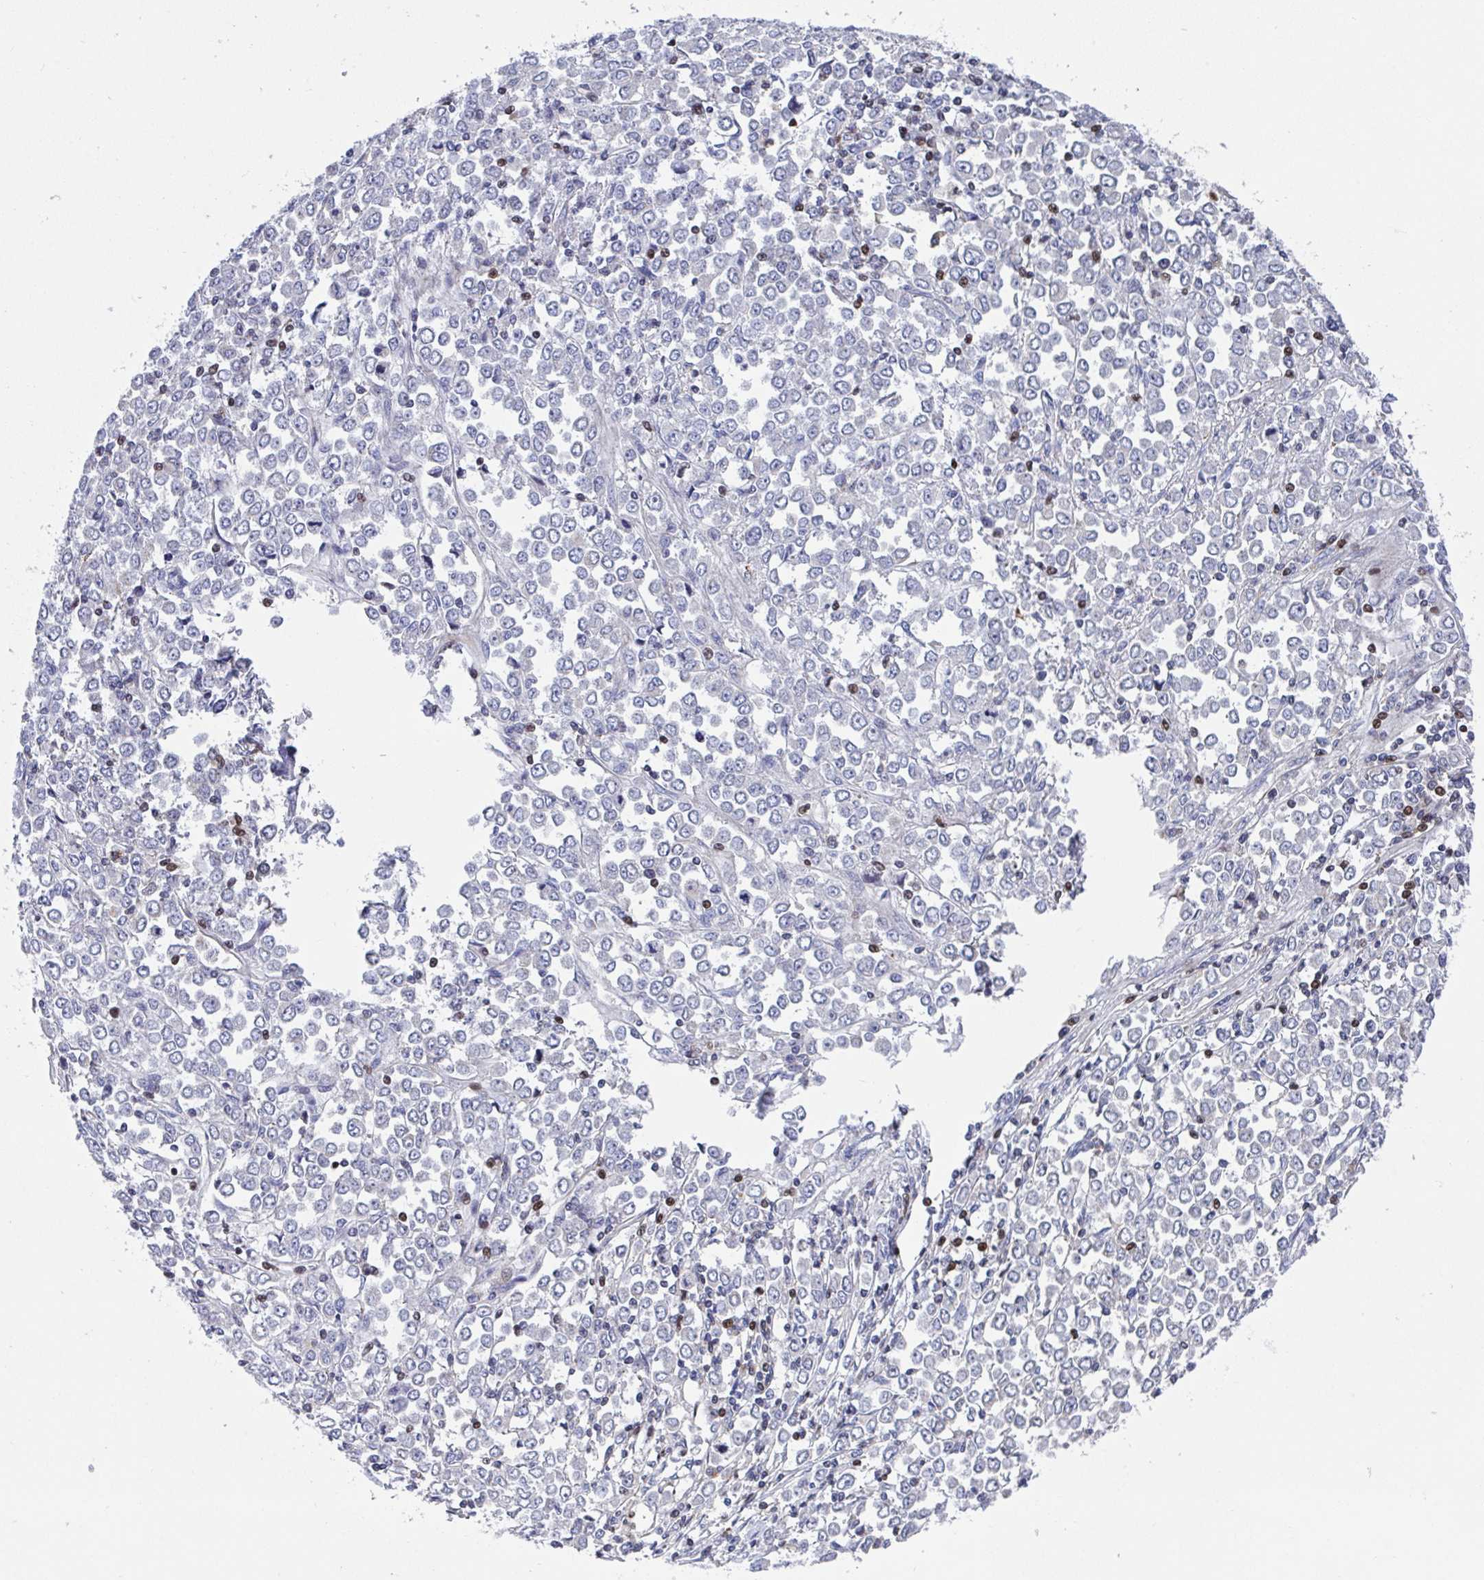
{"staining": {"intensity": "negative", "quantity": "none", "location": "none"}, "tissue": "stomach cancer", "cell_type": "Tumor cells", "image_type": "cancer", "snomed": [{"axis": "morphology", "description": "Adenocarcinoma, NOS"}, {"axis": "topography", "description": "Stomach, upper"}], "caption": "Tumor cells are negative for protein expression in human stomach cancer (adenocarcinoma).", "gene": "AOC2", "patient": {"sex": "male", "age": 70}}